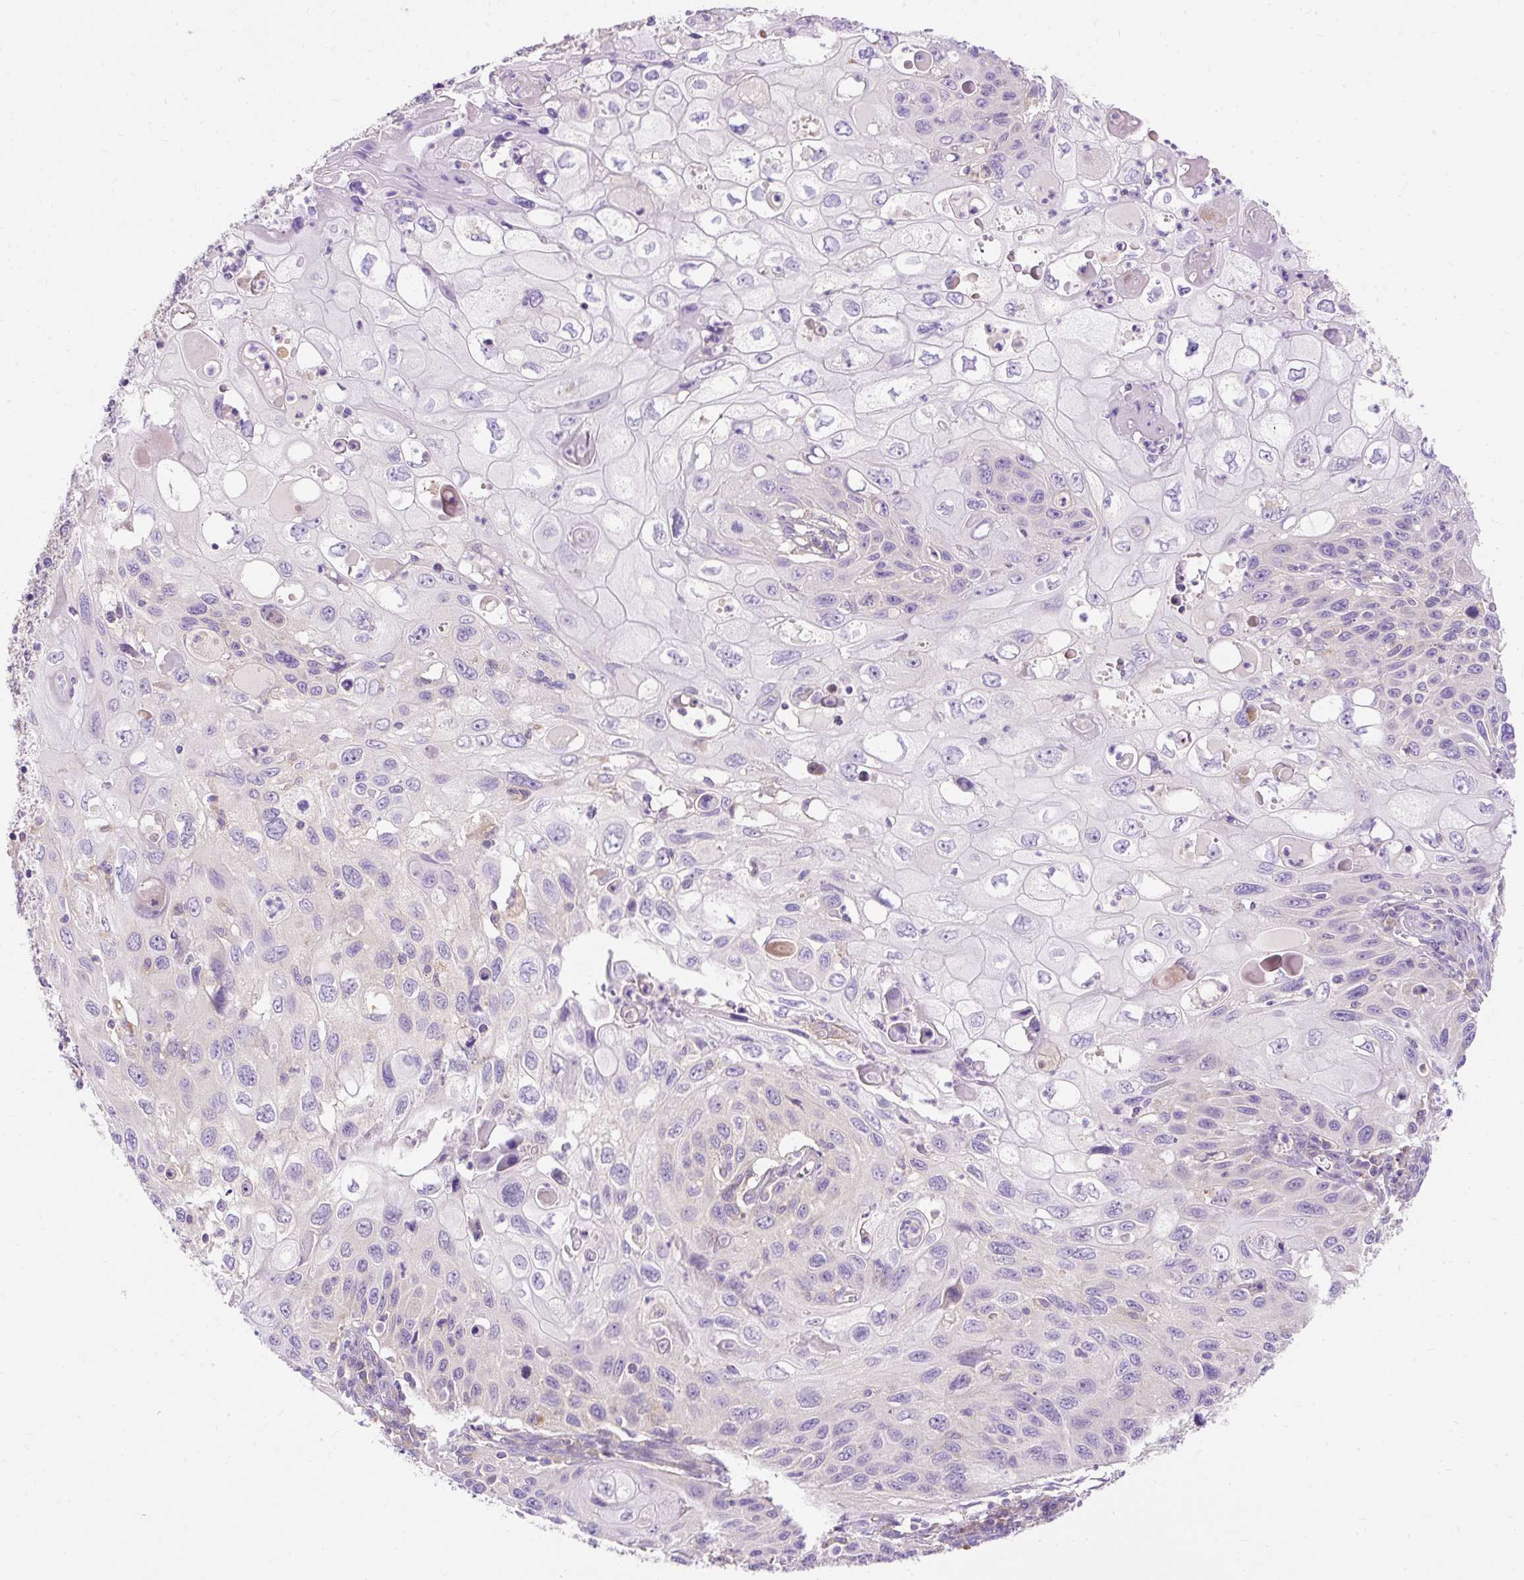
{"staining": {"intensity": "negative", "quantity": "none", "location": "none"}, "tissue": "cervical cancer", "cell_type": "Tumor cells", "image_type": "cancer", "snomed": [{"axis": "morphology", "description": "Squamous cell carcinoma, NOS"}, {"axis": "topography", "description": "Cervix"}], "caption": "Cervical cancer stained for a protein using IHC displays no positivity tumor cells.", "gene": "OR4K15", "patient": {"sex": "female", "age": 70}}